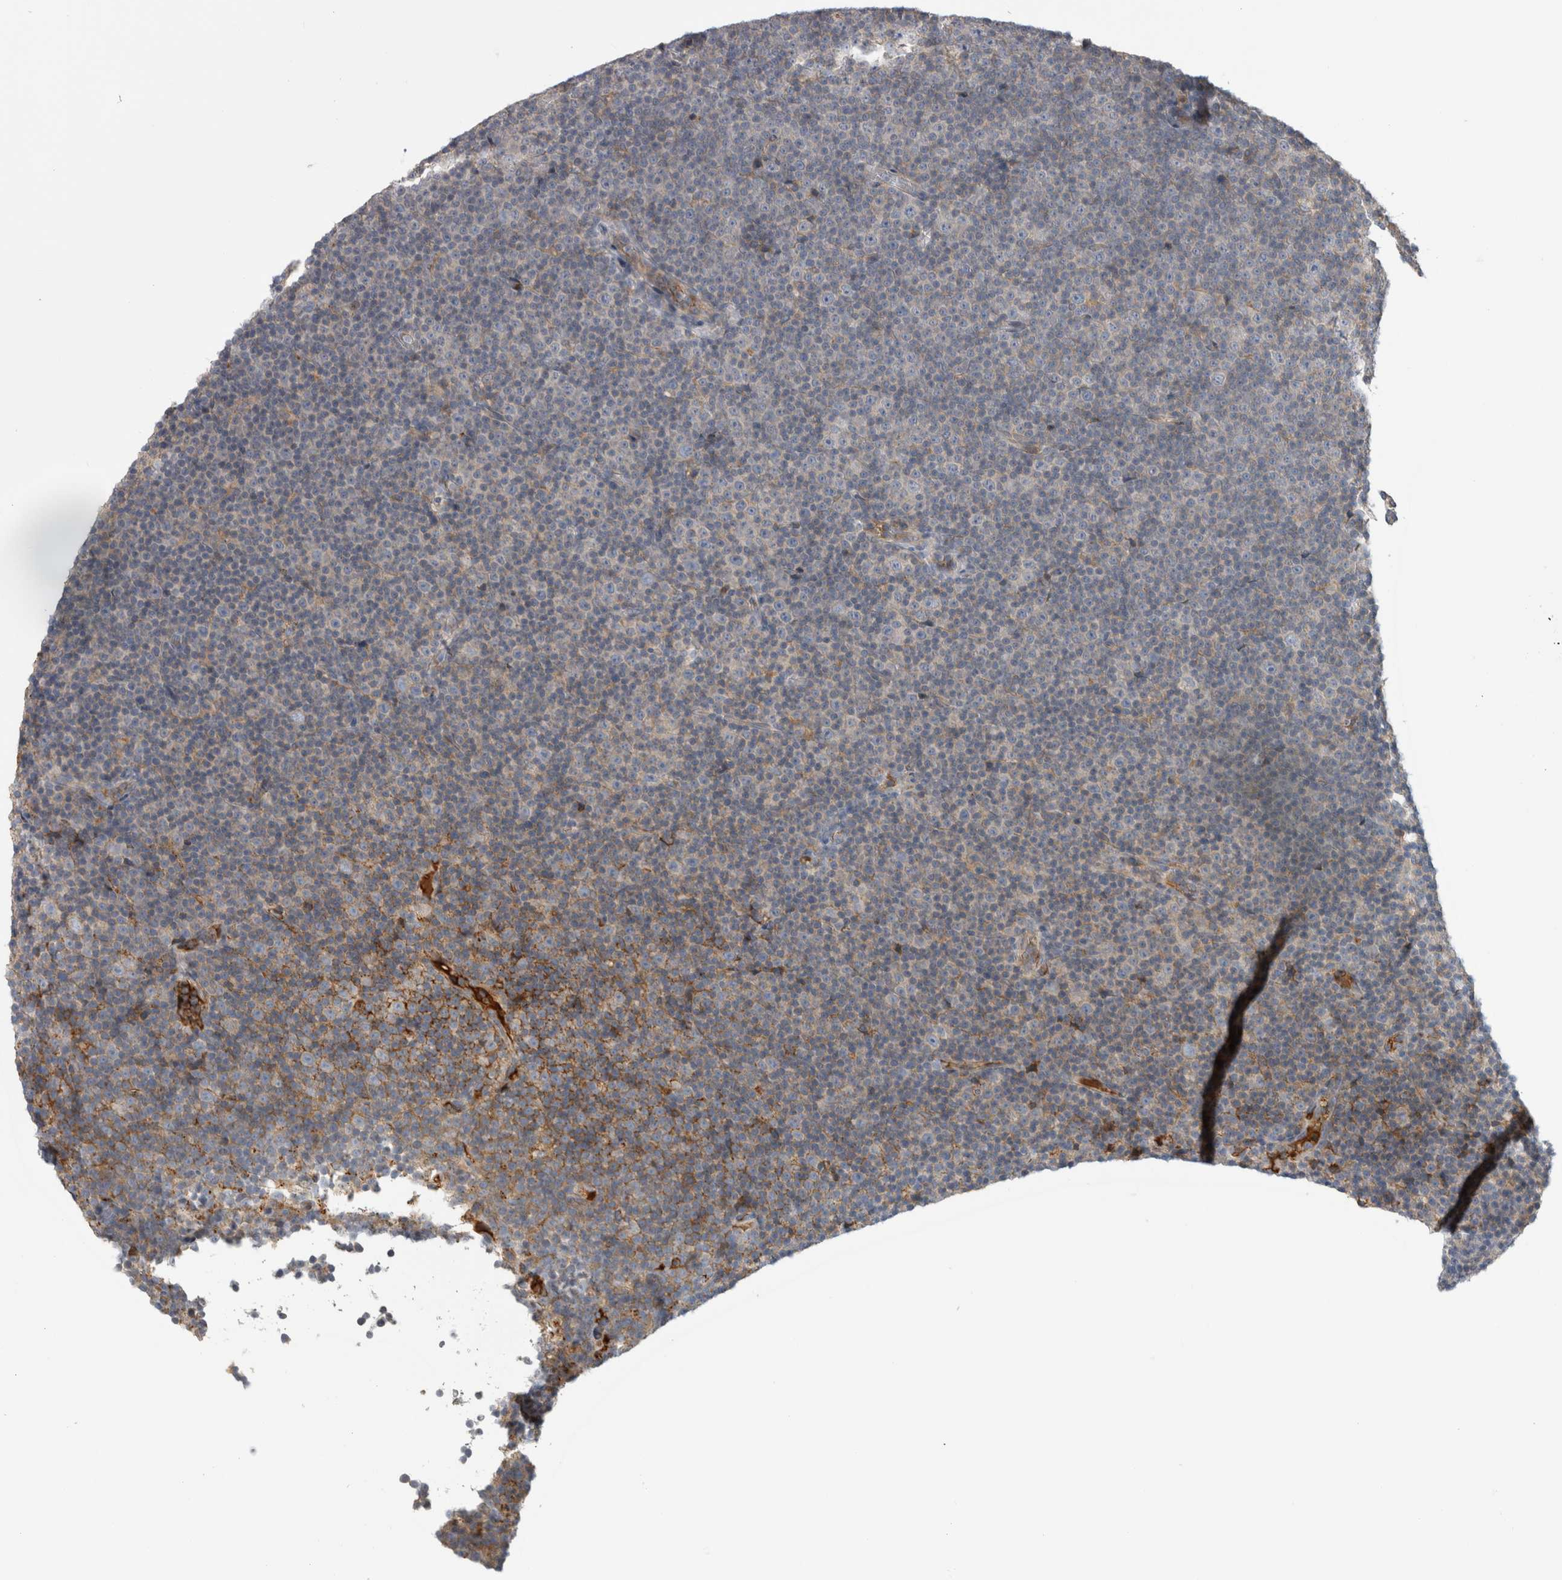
{"staining": {"intensity": "negative", "quantity": "none", "location": "none"}, "tissue": "lymphoma", "cell_type": "Tumor cells", "image_type": "cancer", "snomed": [{"axis": "morphology", "description": "Malignant lymphoma, non-Hodgkin's type, Low grade"}, {"axis": "topography", "description": "Lymph node"}], "caption": "An immunohistochemistry (IHC) image of lymphoma is shown. There is no staining in tumor cells of lymphoma. (Stains: DAB (3,3'-diaminobenzidine) immunohistochemistry with hematoxylin counter stain, Microscopy: brightfield microscopy at high magnification).", "gene": "TBCE", "patient": {"sex": "female", "age": 67}}